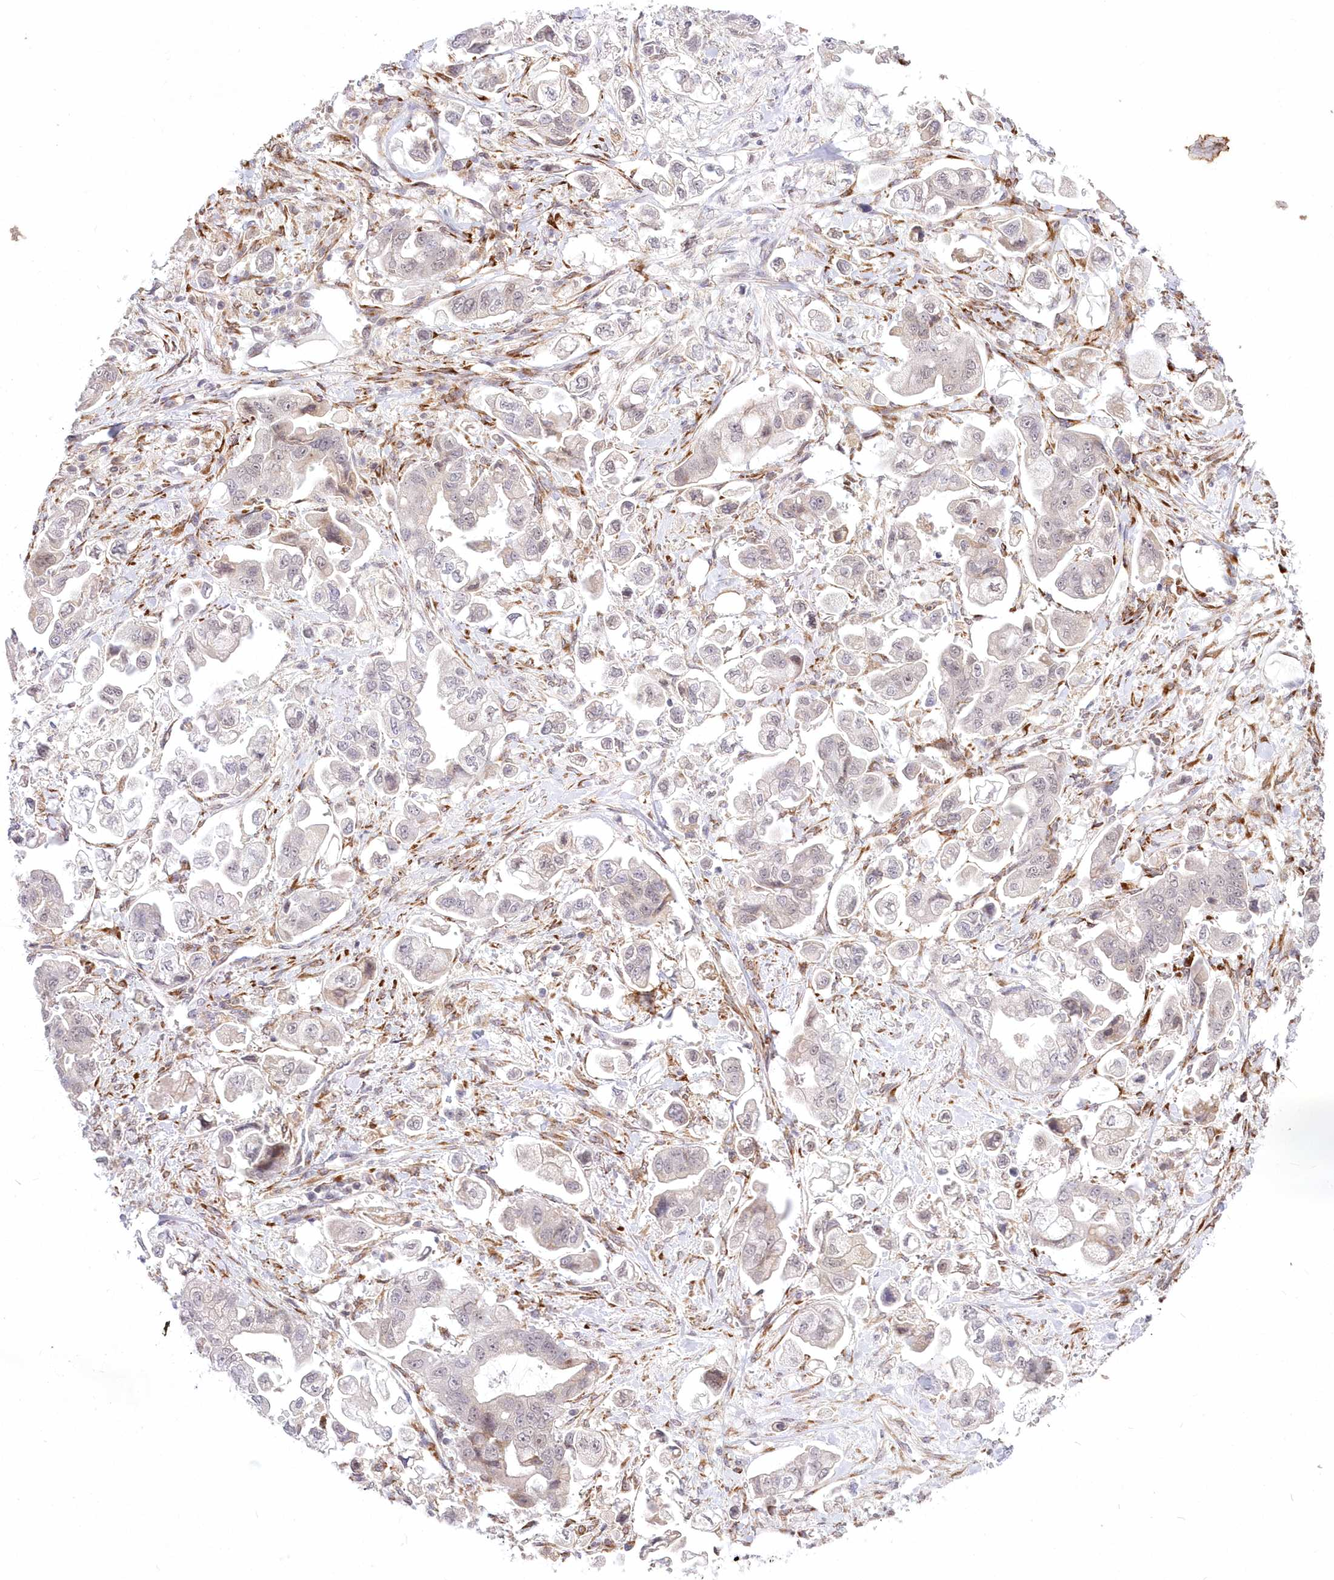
{"staining": {"intensity": "negative", "quantity": "none", "location": "none"}, "tissue": "stomach cancer", "cell_type": "Tumor cells", "image_type": "cancer", "snomed": [{"axis": "morphology", "description": "Adenocarcinoma, NOS"}, {"axis": "topography", "description": "Stomach"}], "caption": "An image of human stomach cancer (adenocarcinoma) is negative for staining in tumor cells. Brightfield microscopy of immunohistochemistry (IHC) stained with DAB (3,3'-diaminobenzidine) (brown) and hematoxylin (blue), captured at high magnification.", "gene": "LDB1", "patient": {"sex": "male", "age": 62}}